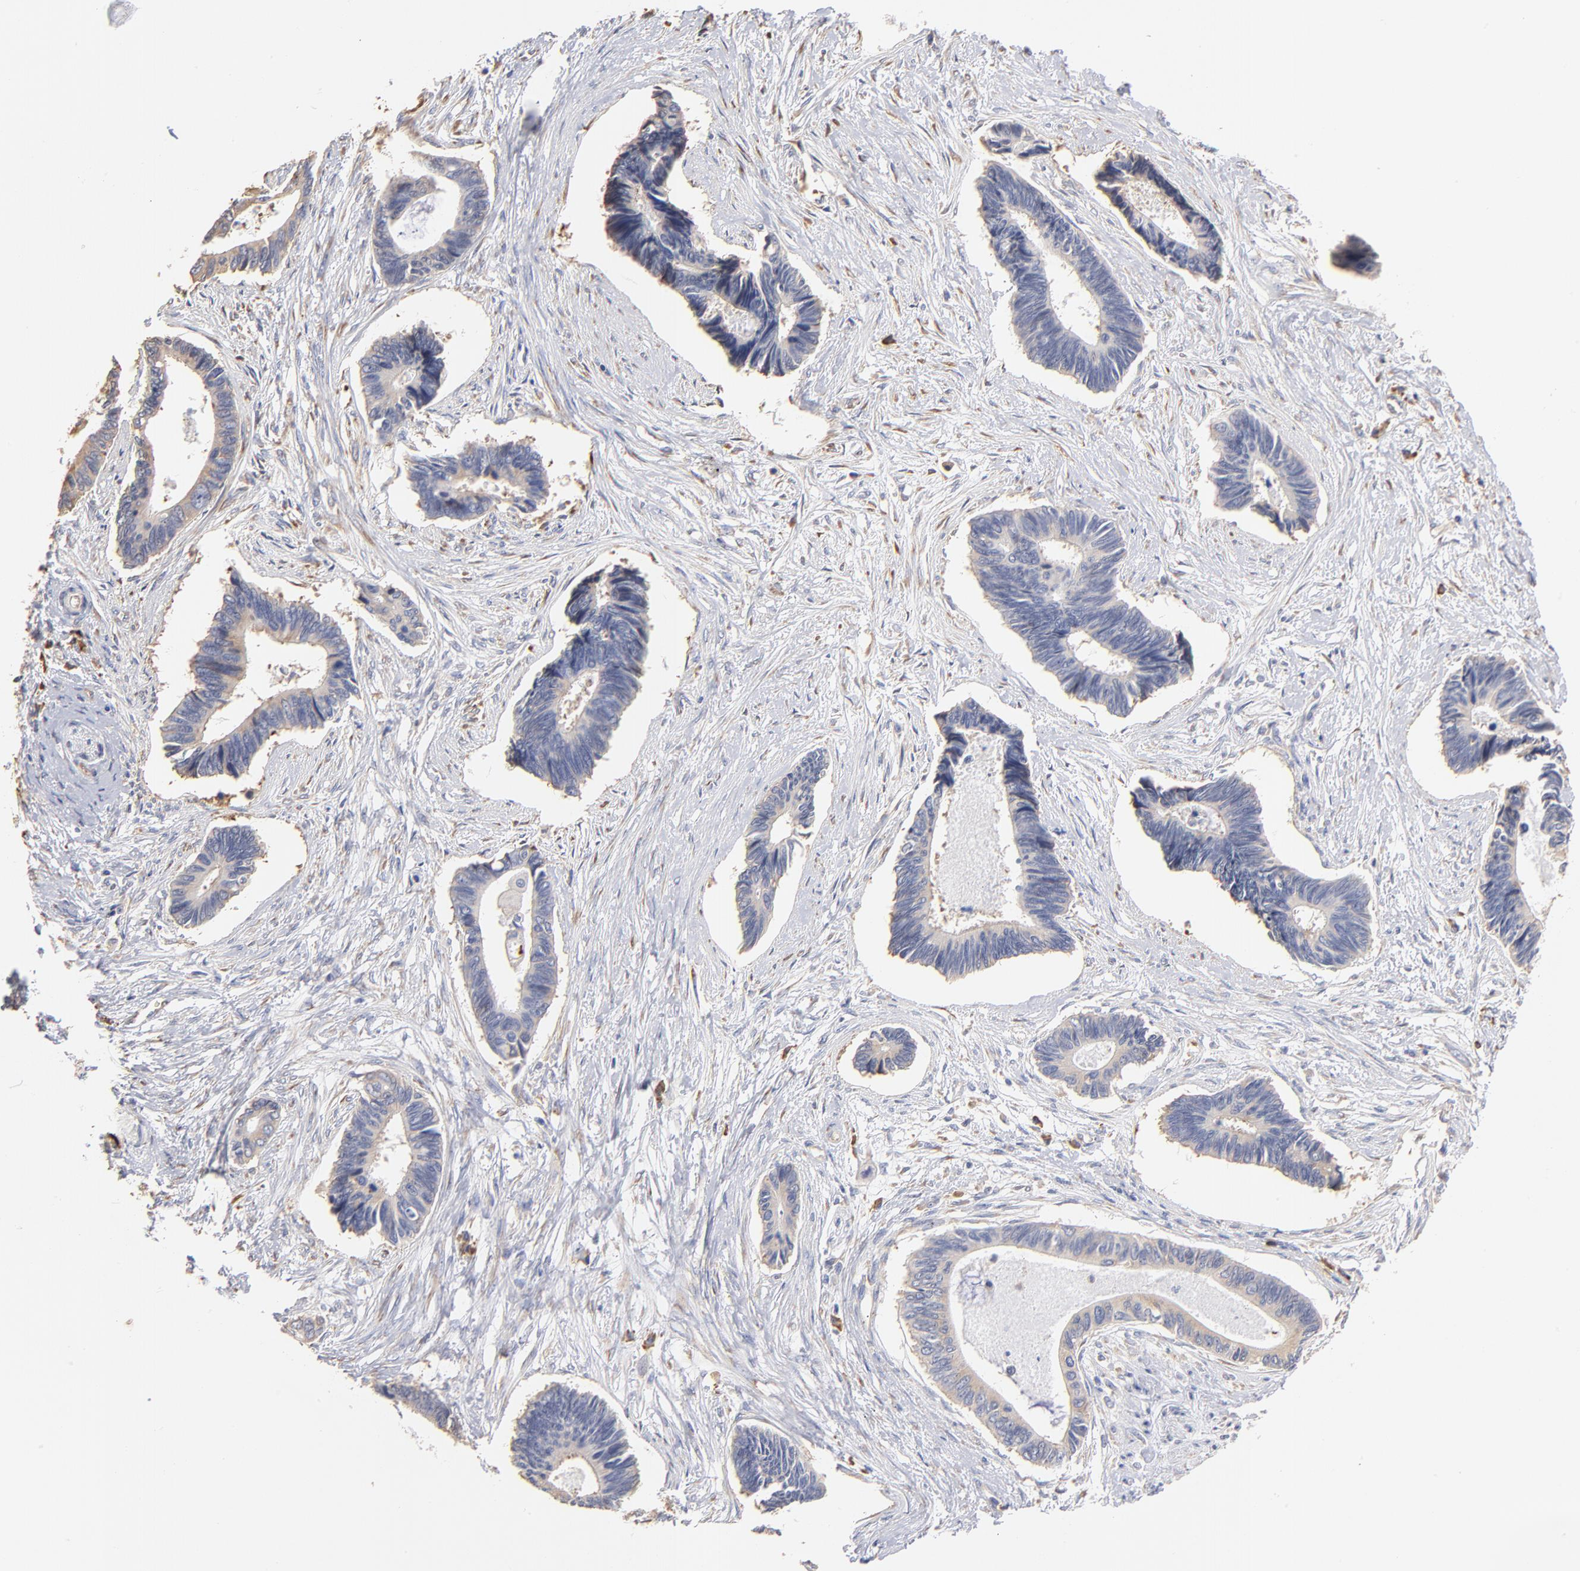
{"staining": {"intensity": "negative", "quantity": "none", "location": "none"}, "tissue": "pancreatic cancer", "cell_type": "Tumor cells", "image_type": "cancer", "snomed": [{"axis": "morphology", "description": "Adenocarcinoma, NOS"}, {"axis": "topography", "description": "Pancreas"}], "caption": "A micrograph of pancreatic cancer stained for a protein displays no brown staining in tumor cells.", "gene": "RPL9", "patient": {"sex": "female", "age": 70}}